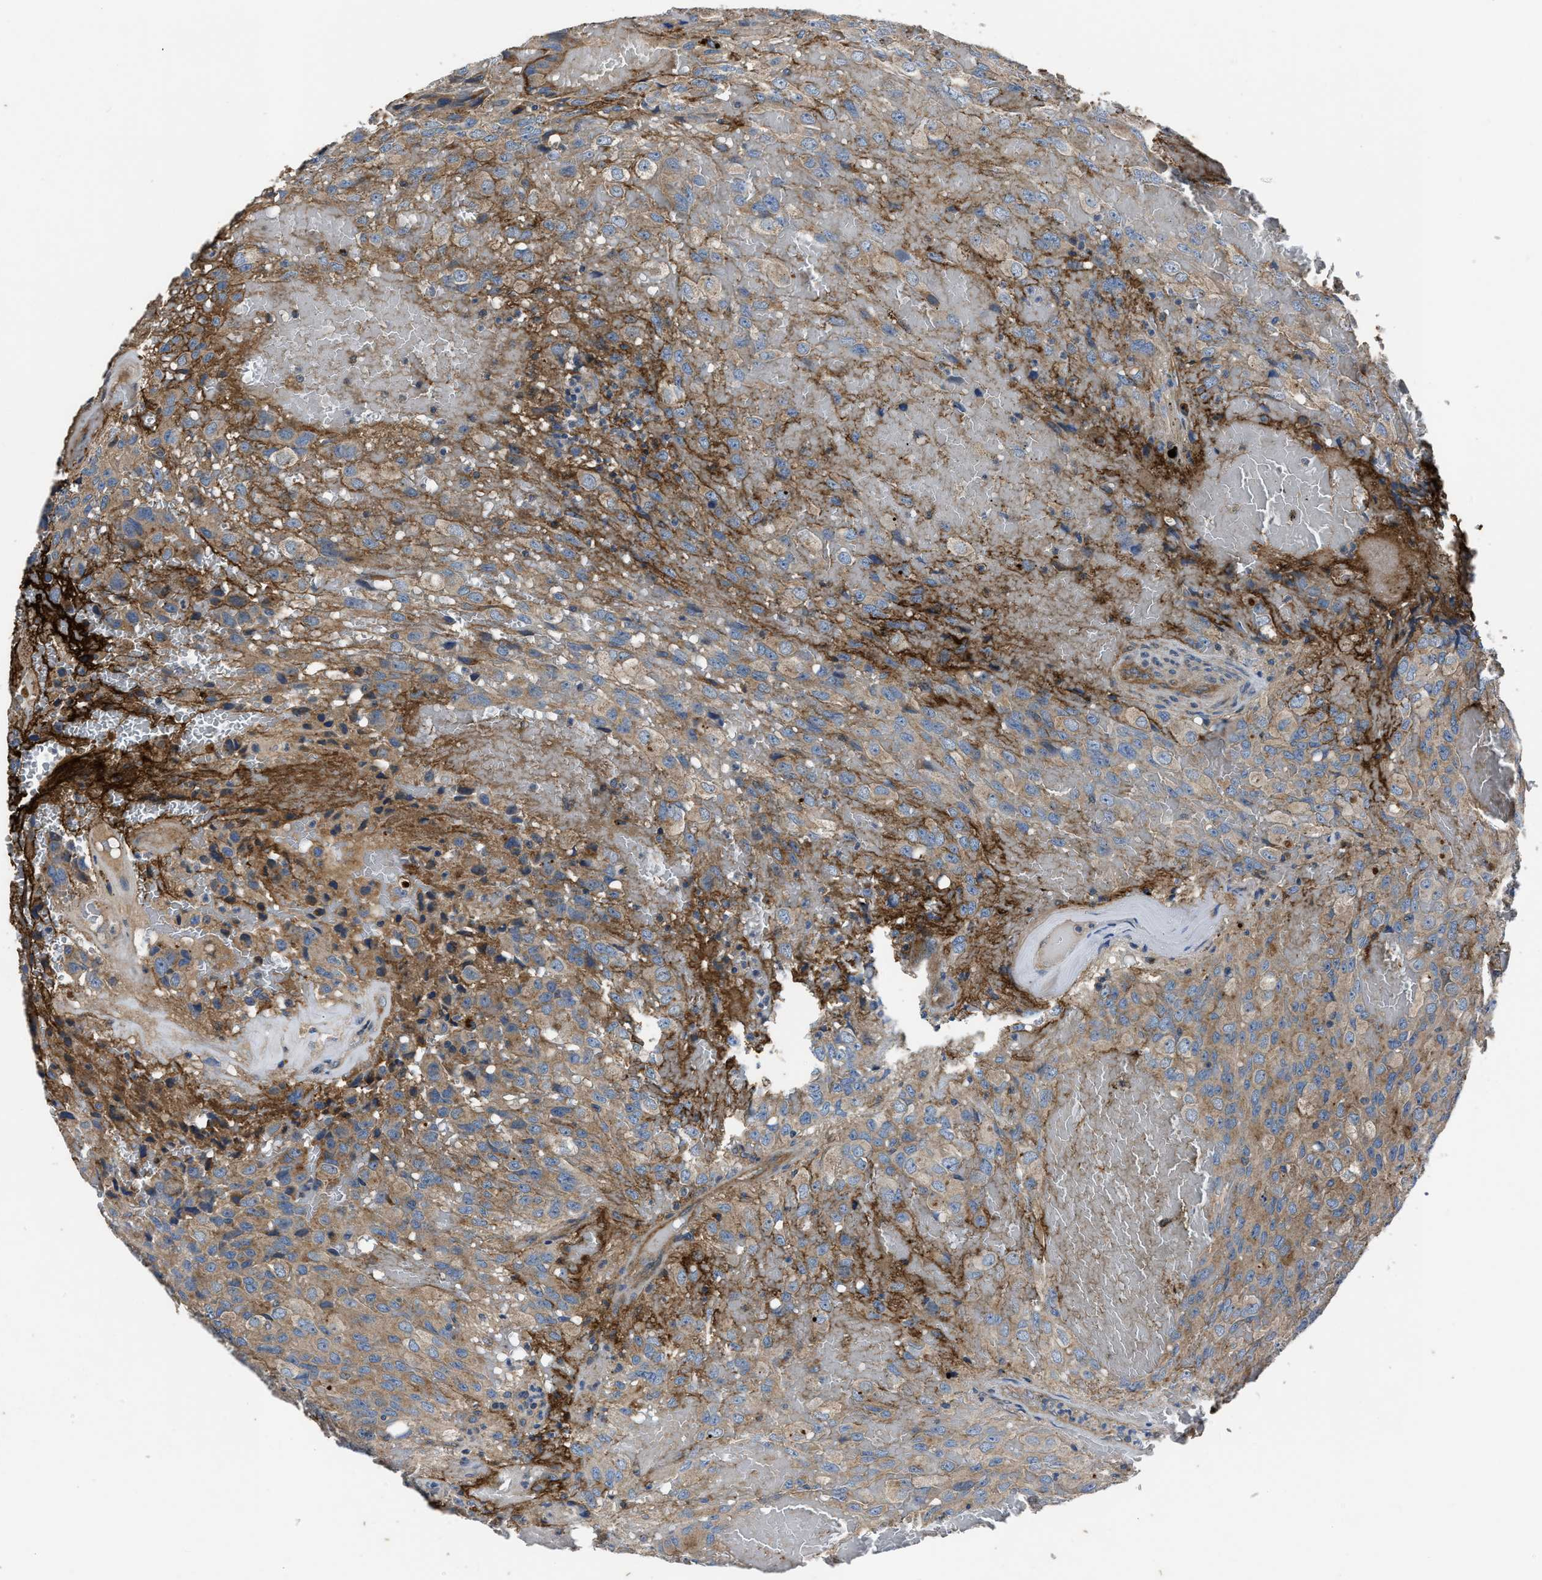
{"staining": {"intensity": "moderate", "quantity": "<25%", "location": "cytoplasmic/membranous"}, "tissue": "glioma", "cell_type": "Tumor cells", "image_type": "cancer", "snomed": [{"axis": "morphology", "description": "Glioma, malignant, High grade"}, {"axis": "topography", "description": "Brain"}], "caption": "Protein staining of high-grade glioma (malignant) tissue demonstrates moderate cytoplasmic/membranous expression in about <25% of tumor cells.", "gene": "ERC1", "patient": {"sex": "male", "age": 32}}